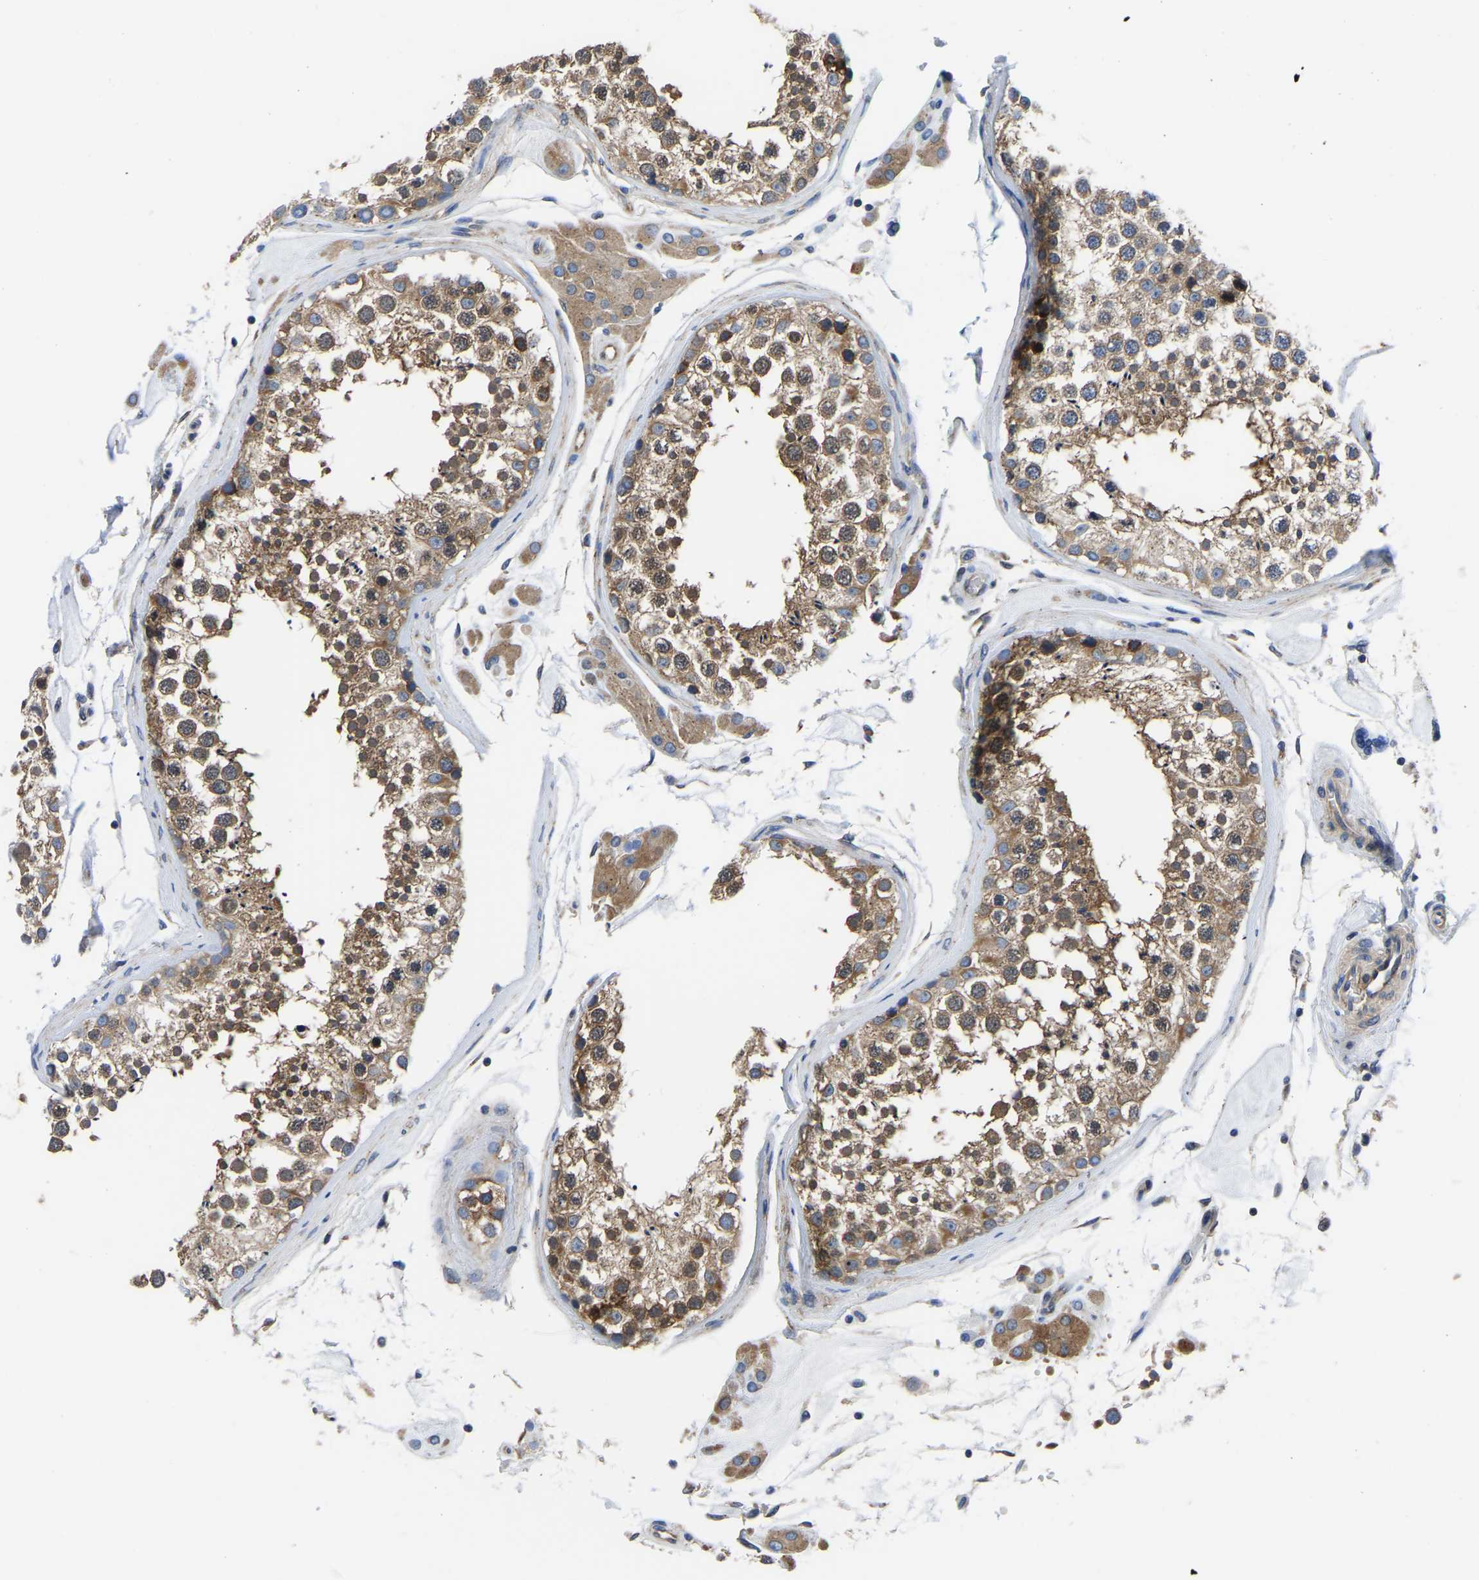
{"staining": {"intensity": "moderate", "quantity": ">75%", "location": "cytoplasmic/membranous,nuclear"}, "tissue": "testis", "cell_type": "Cells in seminiferous ducts", "image_type": "normal", "snomed": [{"axis": "morphology", "description": "Normal tissue, NOS"}, {"axis": "topography", "description": "Testis"}], "caption": "This photomicrograph displays immunohistochemistry (IHC) staining of unremarkable testis, with medium moderate cytoplasmic/membranous,nuclear expression in about >75% of cells in seminiferous ducts.", "gene": "TFG", "patient": {"sex": "male", "age": 46}}